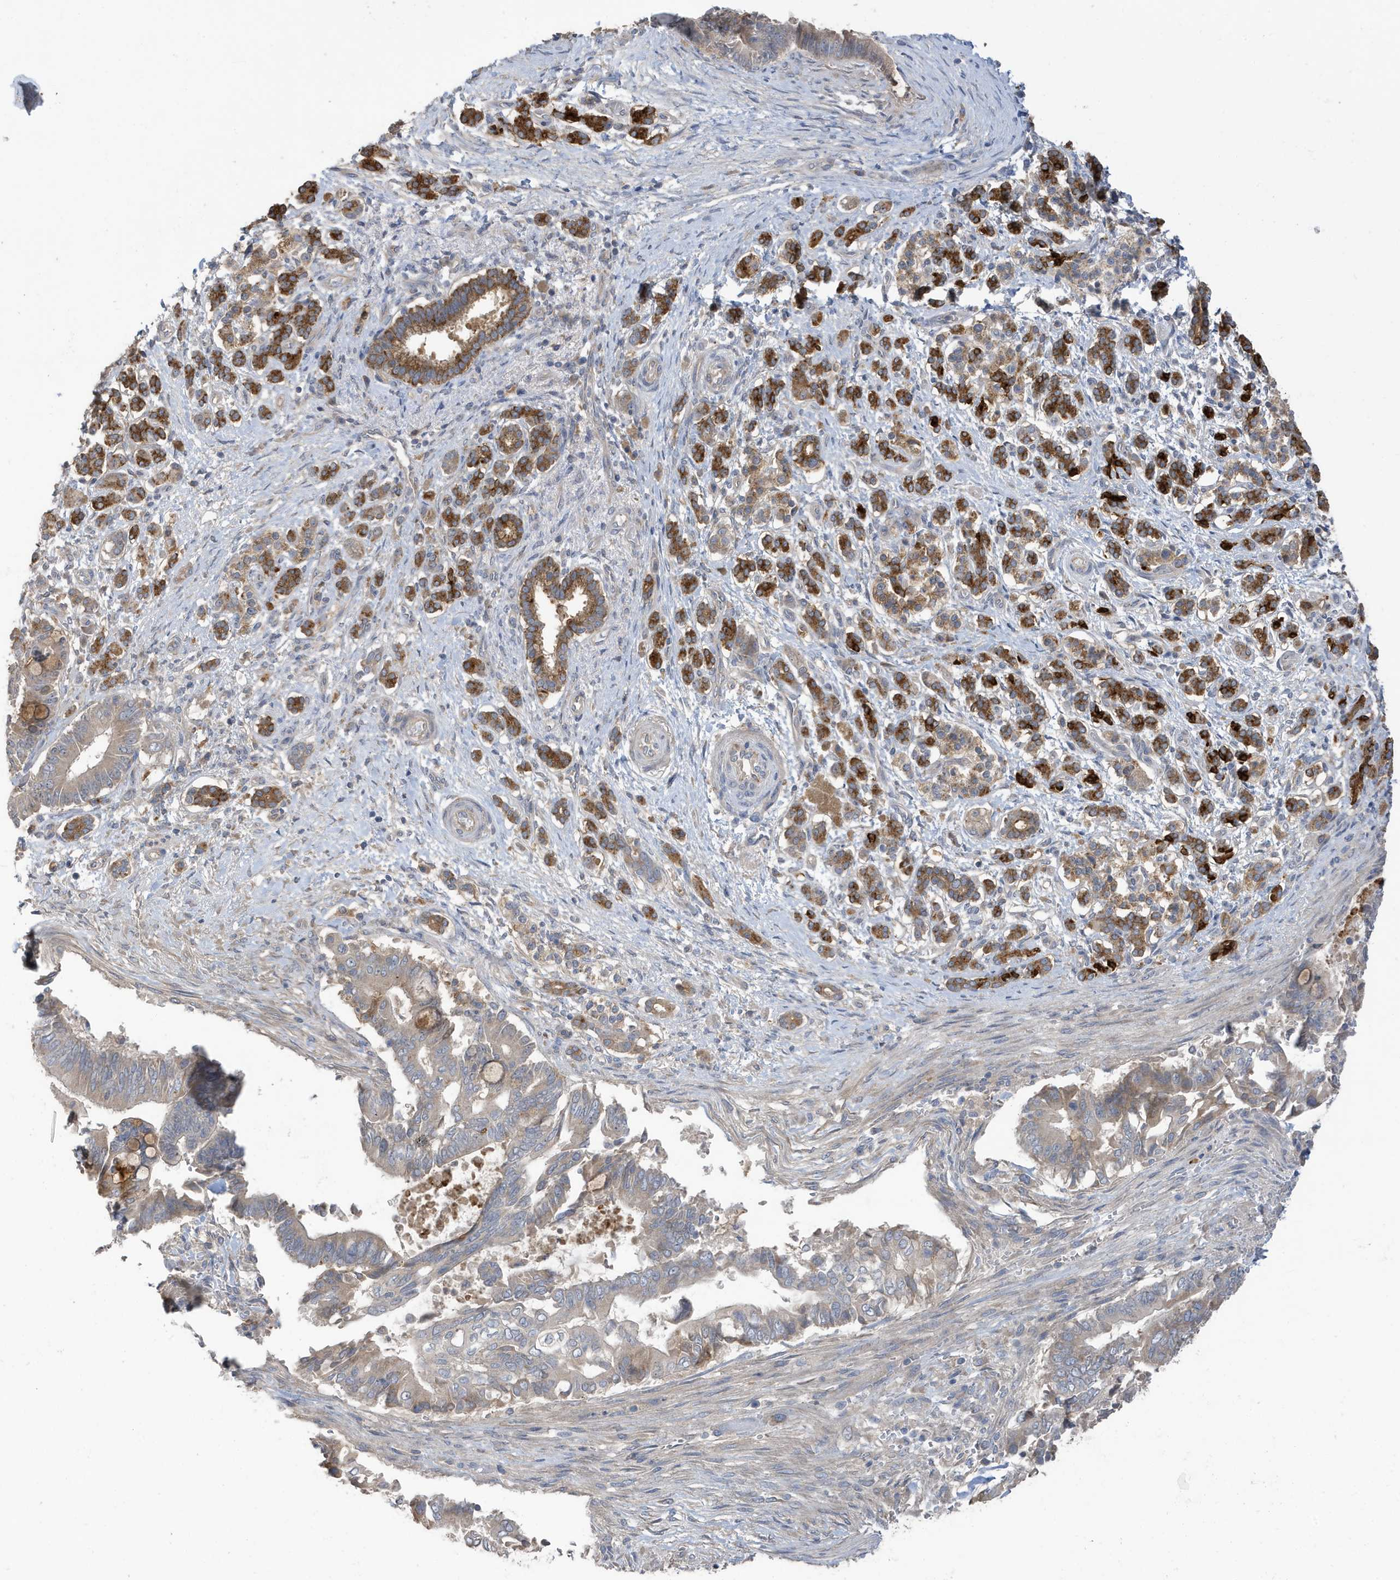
{"staining": {"intensity": "weak", "quantity": "<25%", "location": "cytoplasmic/membranous"}, "tissue": "pancreatic cancer", "cell_type": "Tumor cells", "image_type": "cancer", "snomed": [{"axis": "morphology", "description": "Adenocarcinoma, NOS"}, {"axis": "topography", "description": "Pancreas"}], "caption": "Pancreatic adenocarcinoma stained for a protein using immunohistochemistry exhibits no positivity tumor cells.", "gene": "LAPTM4A", "patient": {"sex": "male", "age": 68}}